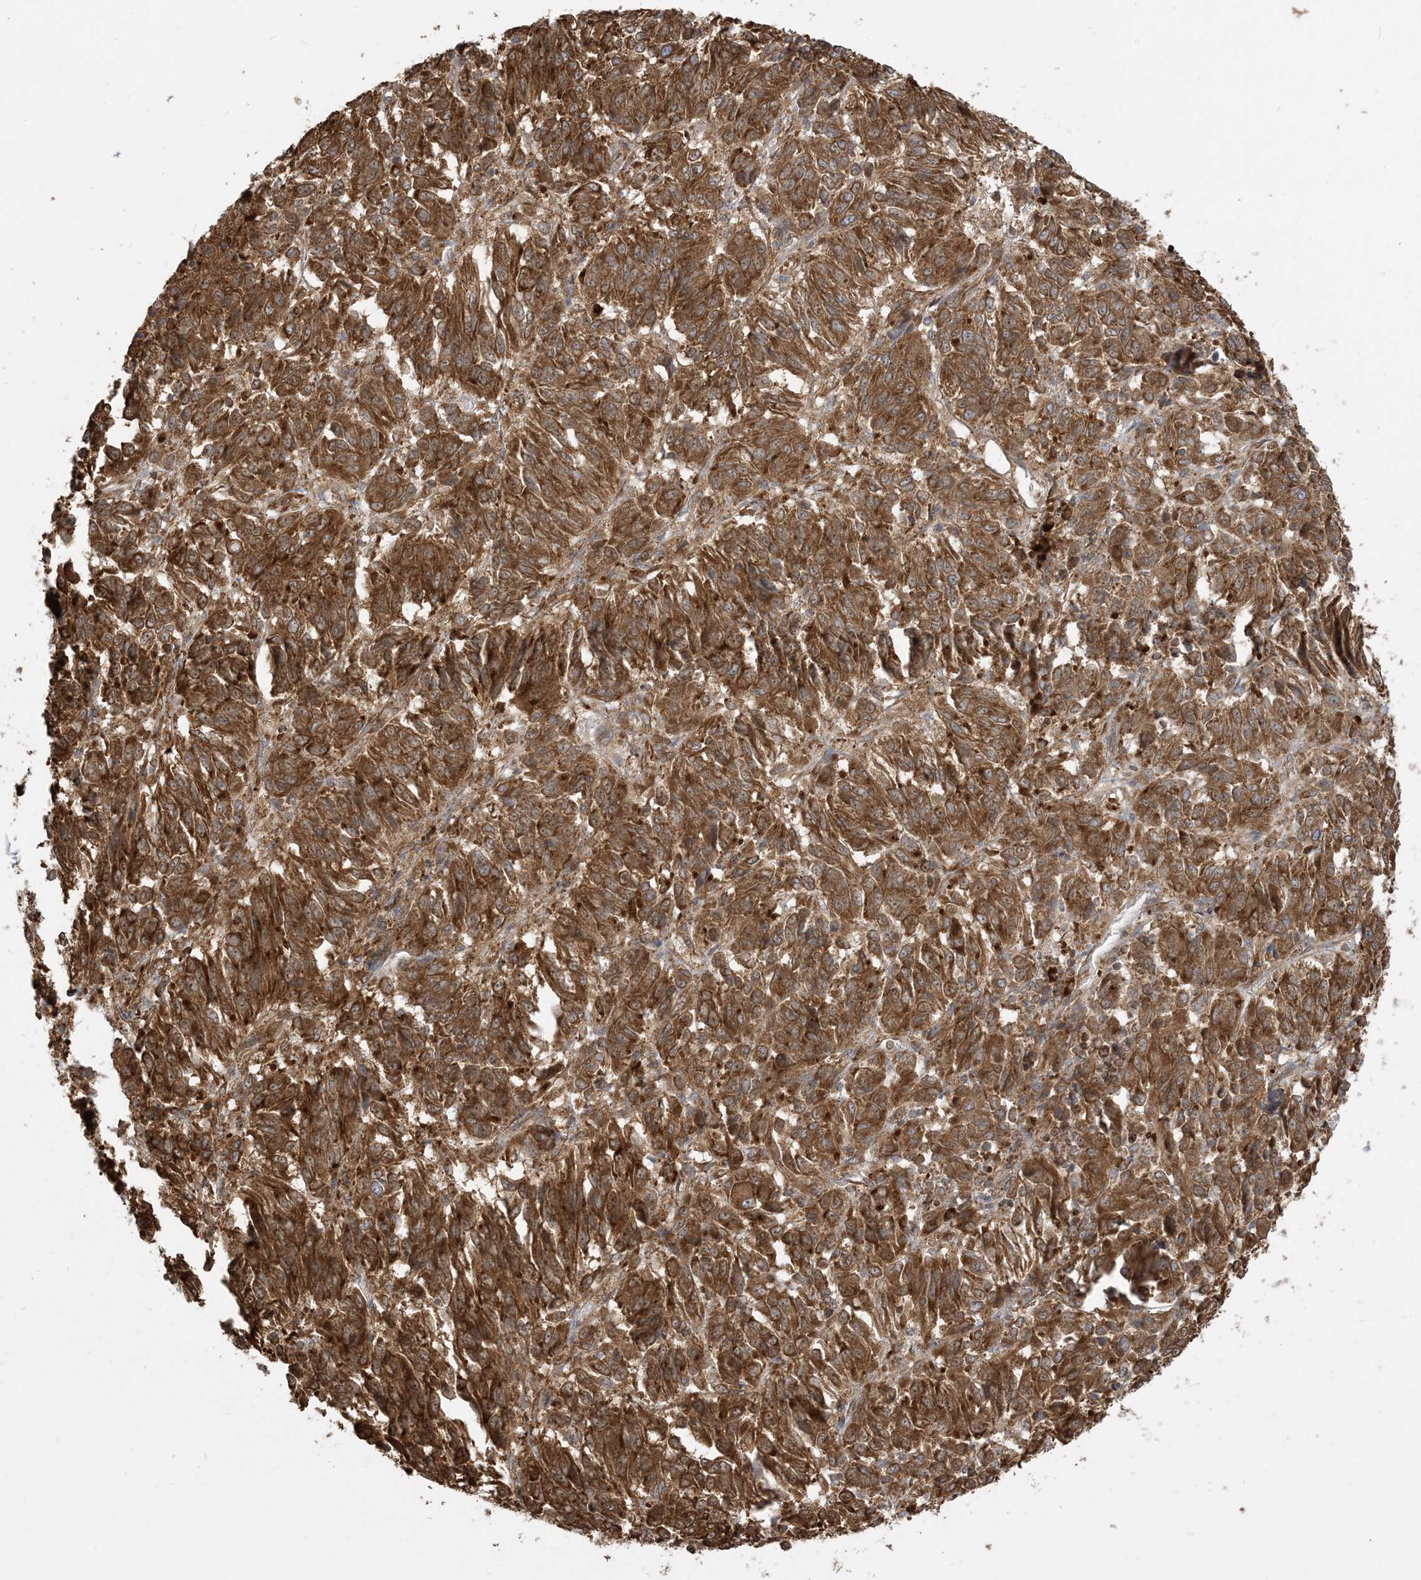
{"staining": {"intensity": "strong", "quantity": ">75%", "location": "cytoplasmic/membranous,nuclear"}, "tissue": "melanoma", "cell_type": "Tumor cells", "image_type": "cancer", "snomed": [{"axis": "morphology", "description": "Malignant melanoma, Metastatic site"}, {"axis": "topography", "description": "Lung"}], "caption": "Immunohistochemistry (IHC) (DAB) staining of malignant melanoma (metastatic site) reveals strong cytoplasmic/membranous and nuclear protein expression in approximately >75% of tumor cells.", "gene": "SRP72", "patient": {"sex": "male", "age": 64}}